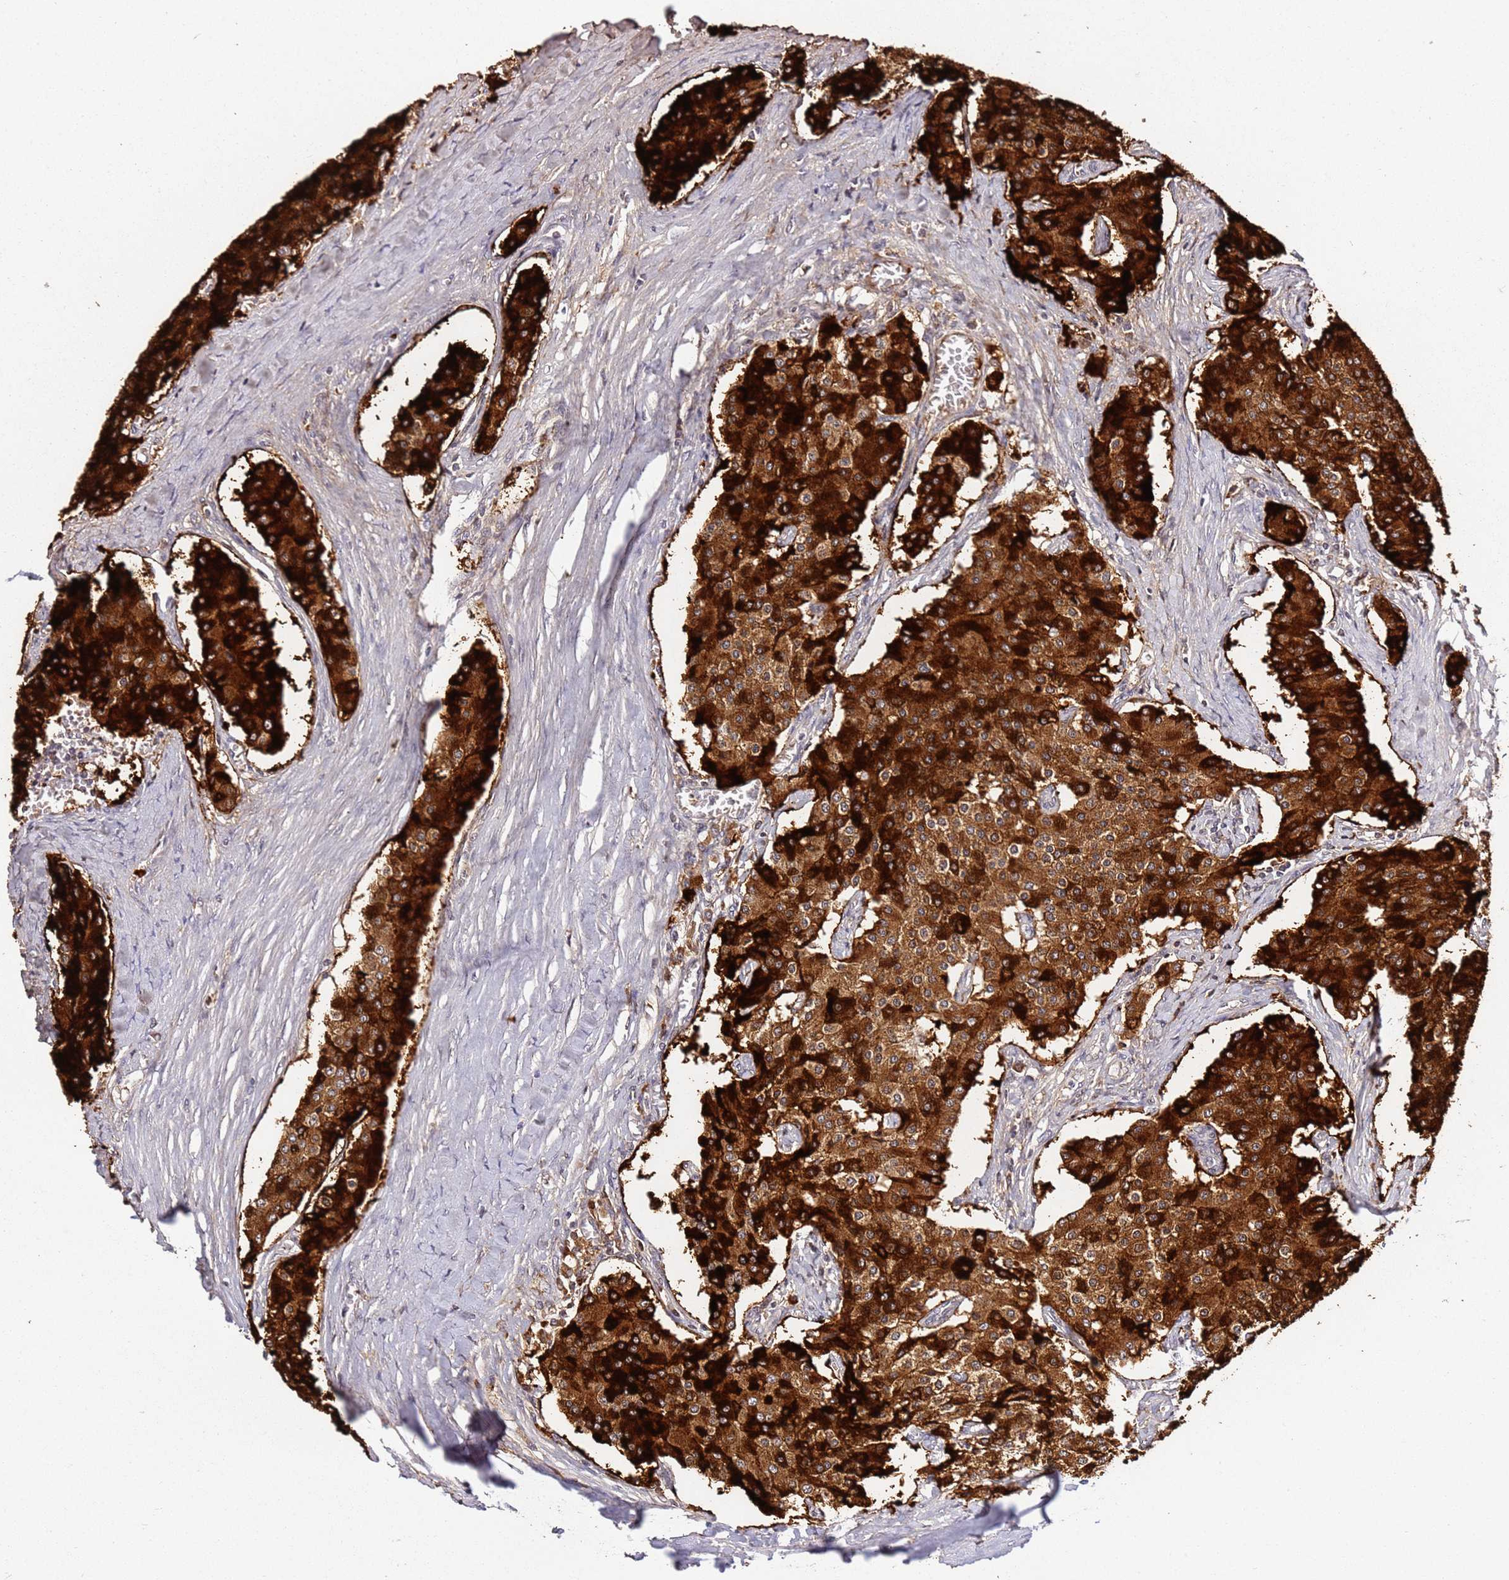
{"staining": {"intensity": "strong", "quantity": ">75%", "location": "cytoplasmic/membranous"}, "tissue": "carcinoid", "cell_type": "Tumor cells", "image_type": "cancer", "snomed": [{"axis": "morphology", "description": "Carcinoid, malignant, NOS"}, {"axis": "topography", "description": "Colon"}], "caption": "Protein expression analysis of carcinoid (malignant) reveals strong cytoplasmic/membranous positivity in approximately >75% of tumor cells.", "gene": "DDX27", "patient": {"sex": "female", "age": 52}}